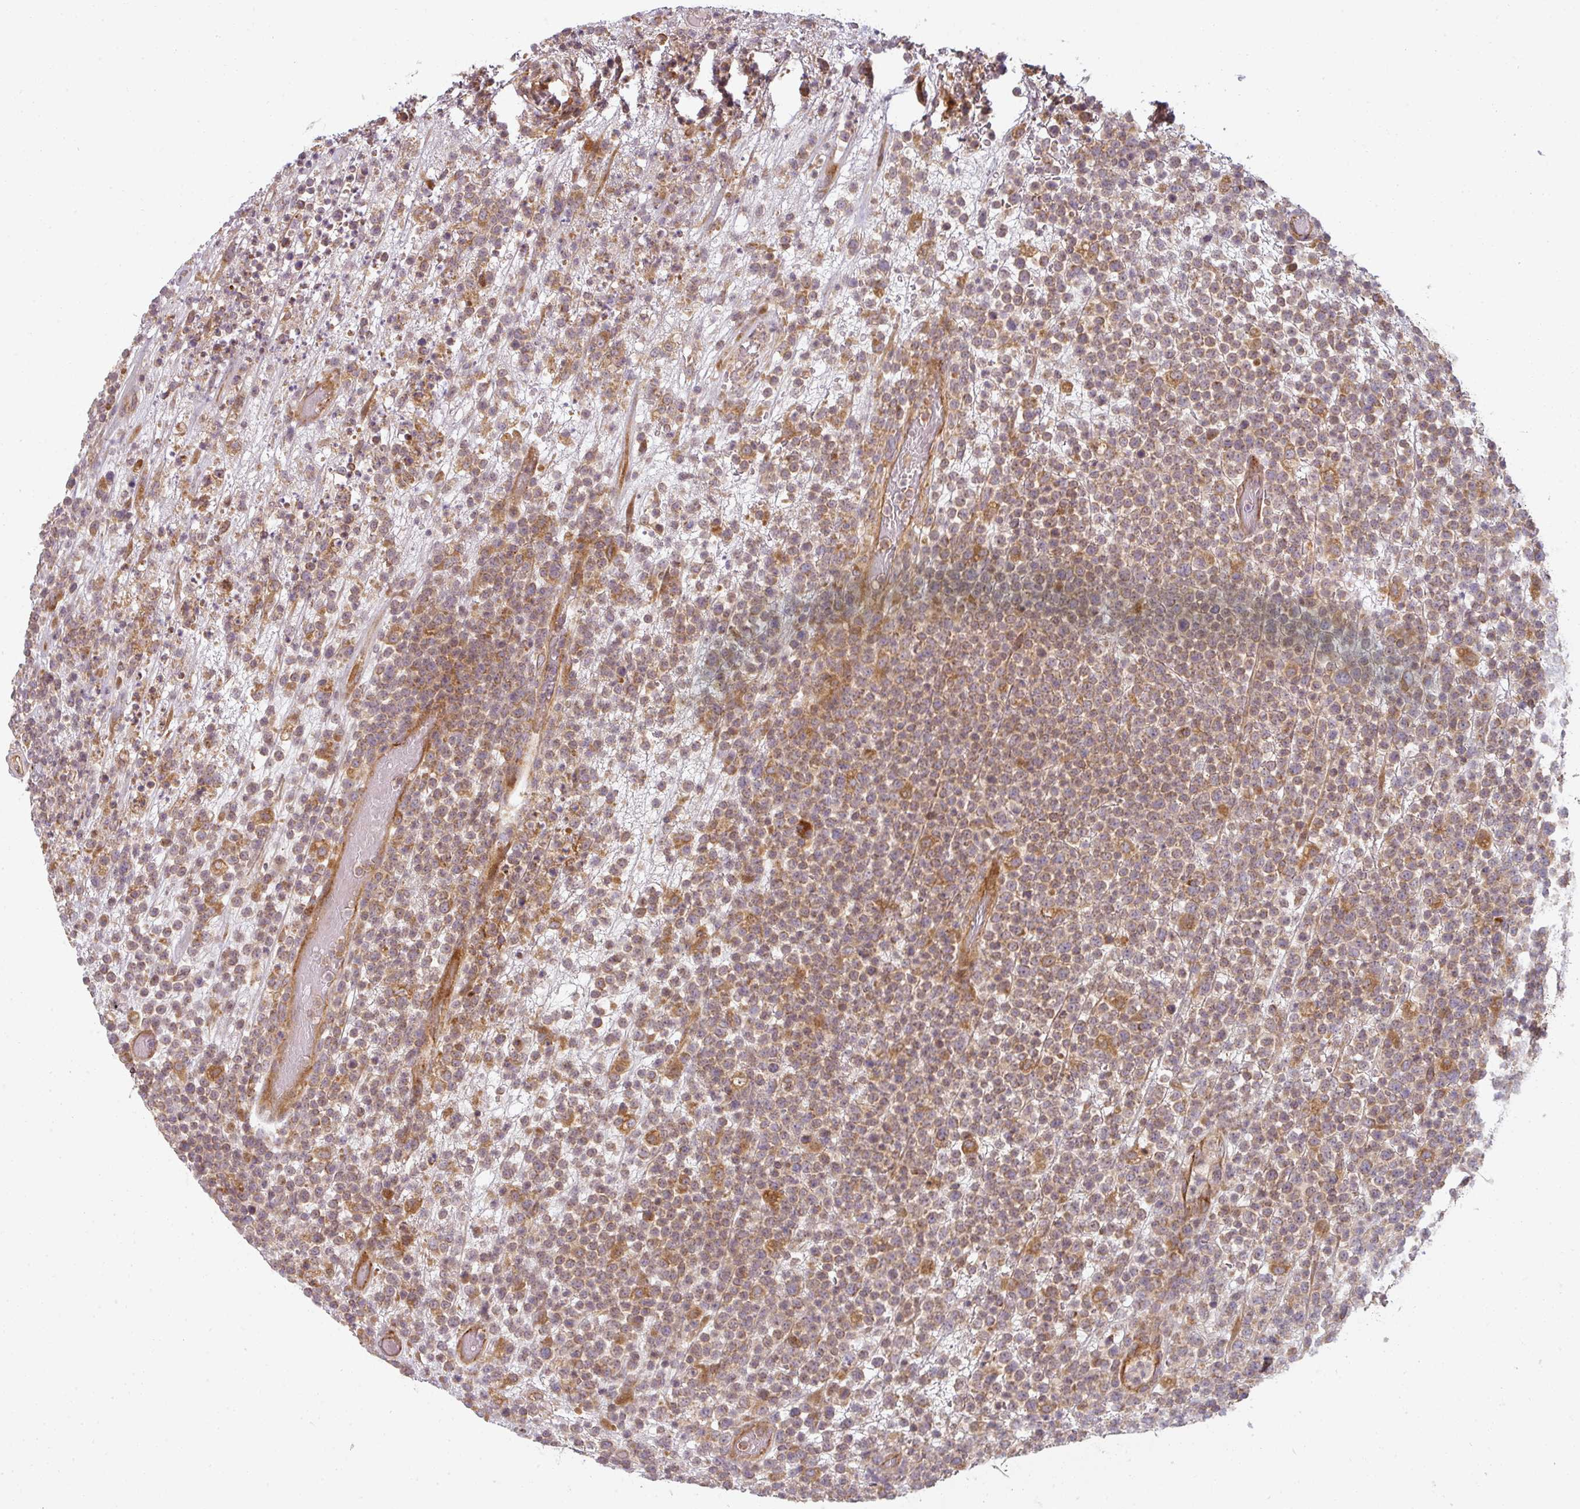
{"staining": {"intensity": "moderate", "quantity": ">75%", "location": "cytoplasmic/membranous"}, "tissue": "lymphoma", "cell_type": "Tumor cells", "image_type": "cancer", "snomed": [{"axis": "morphology", "description": "Malignant lymphoma, non-Hodgkin's type, High grade"}, {"axis": "topography", "description": "Colon"}], "caption": "Protein staining displays moderate cytoplasmic/membranous expression in approximately >75% of tumor cells in high-grade malignant lymphoma, non-Hodgkin's type.", "gene": "CNOT1", "patient": {"sex": "female", "age": 53}}